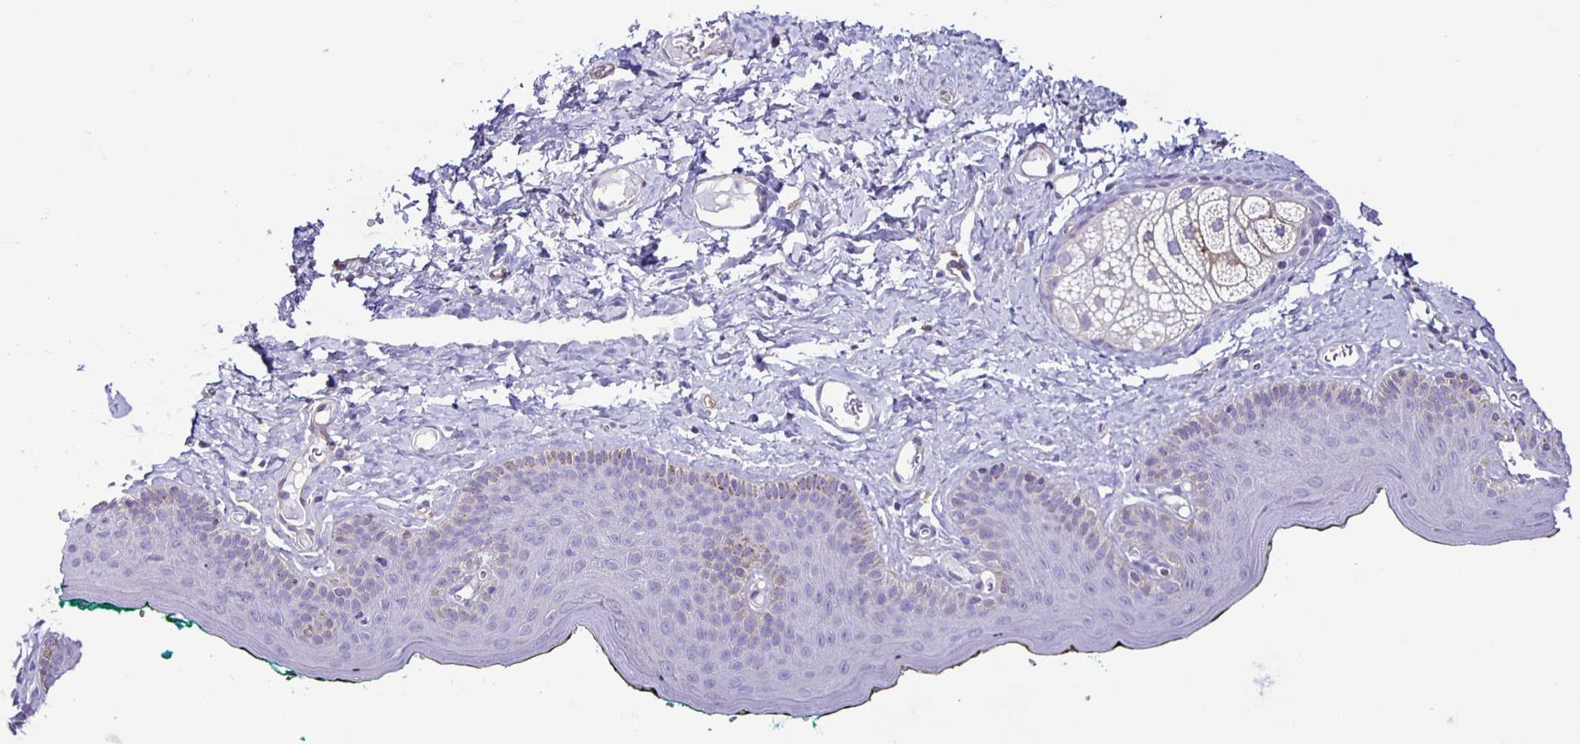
{"staining": {"intensity": "weak", "quantity": "<25%", "location": "cytoplasmic/membranous"}, "tissue": "skin", "cell_type": "Epidermal cells", "image_type": "normal", "snomed": [{"axis": "morphology", "description": "Normal tissue, NOS"}, {"axis": "topography", "description": "Vulva"}, {"axis": "topography", "description": "Peripheral nerve tissue"}], "caption": "Epidermal cells show no significant positivity in benign skin. Nuclei are stained in blue.", "gene": "BOLL", "patient": {"sex": "female", "age": 66}}